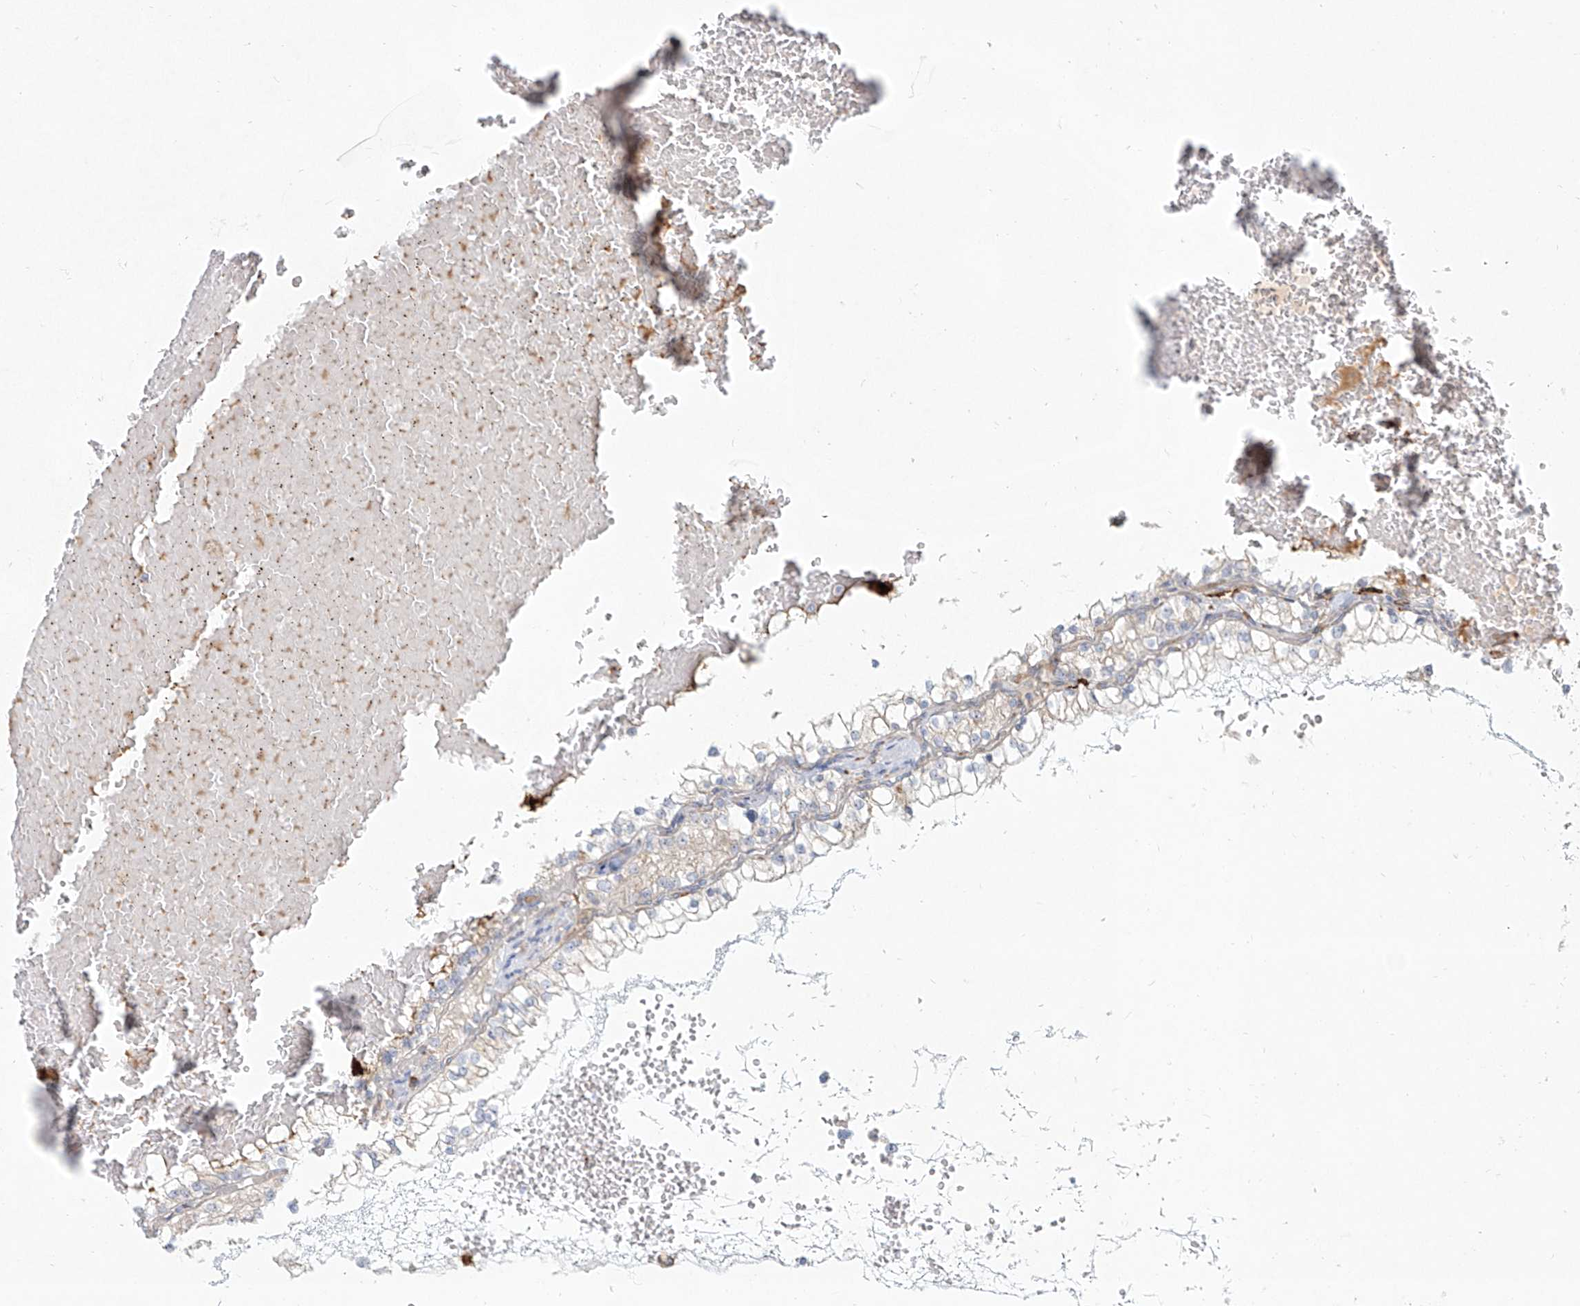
{"staining": {"intensity": "negative", "quantity": "none", "location": "none"}, "tissue": "renal cancer", "cell_type": "Tumor cells", "image_type": "cancer", "snomed": [{"axis": "morphology", "description": "Adenocarcinoma, NOS"}, {"axis": "topography", "description": "Kidney"}], "caption": "Histopathology image shows no significant protein staining in tumor cells of adenocarcinoma (renal). Nuclei are stained in blue.", "gene": "CD209", "patient": {"sex": "male", "age": 68}}